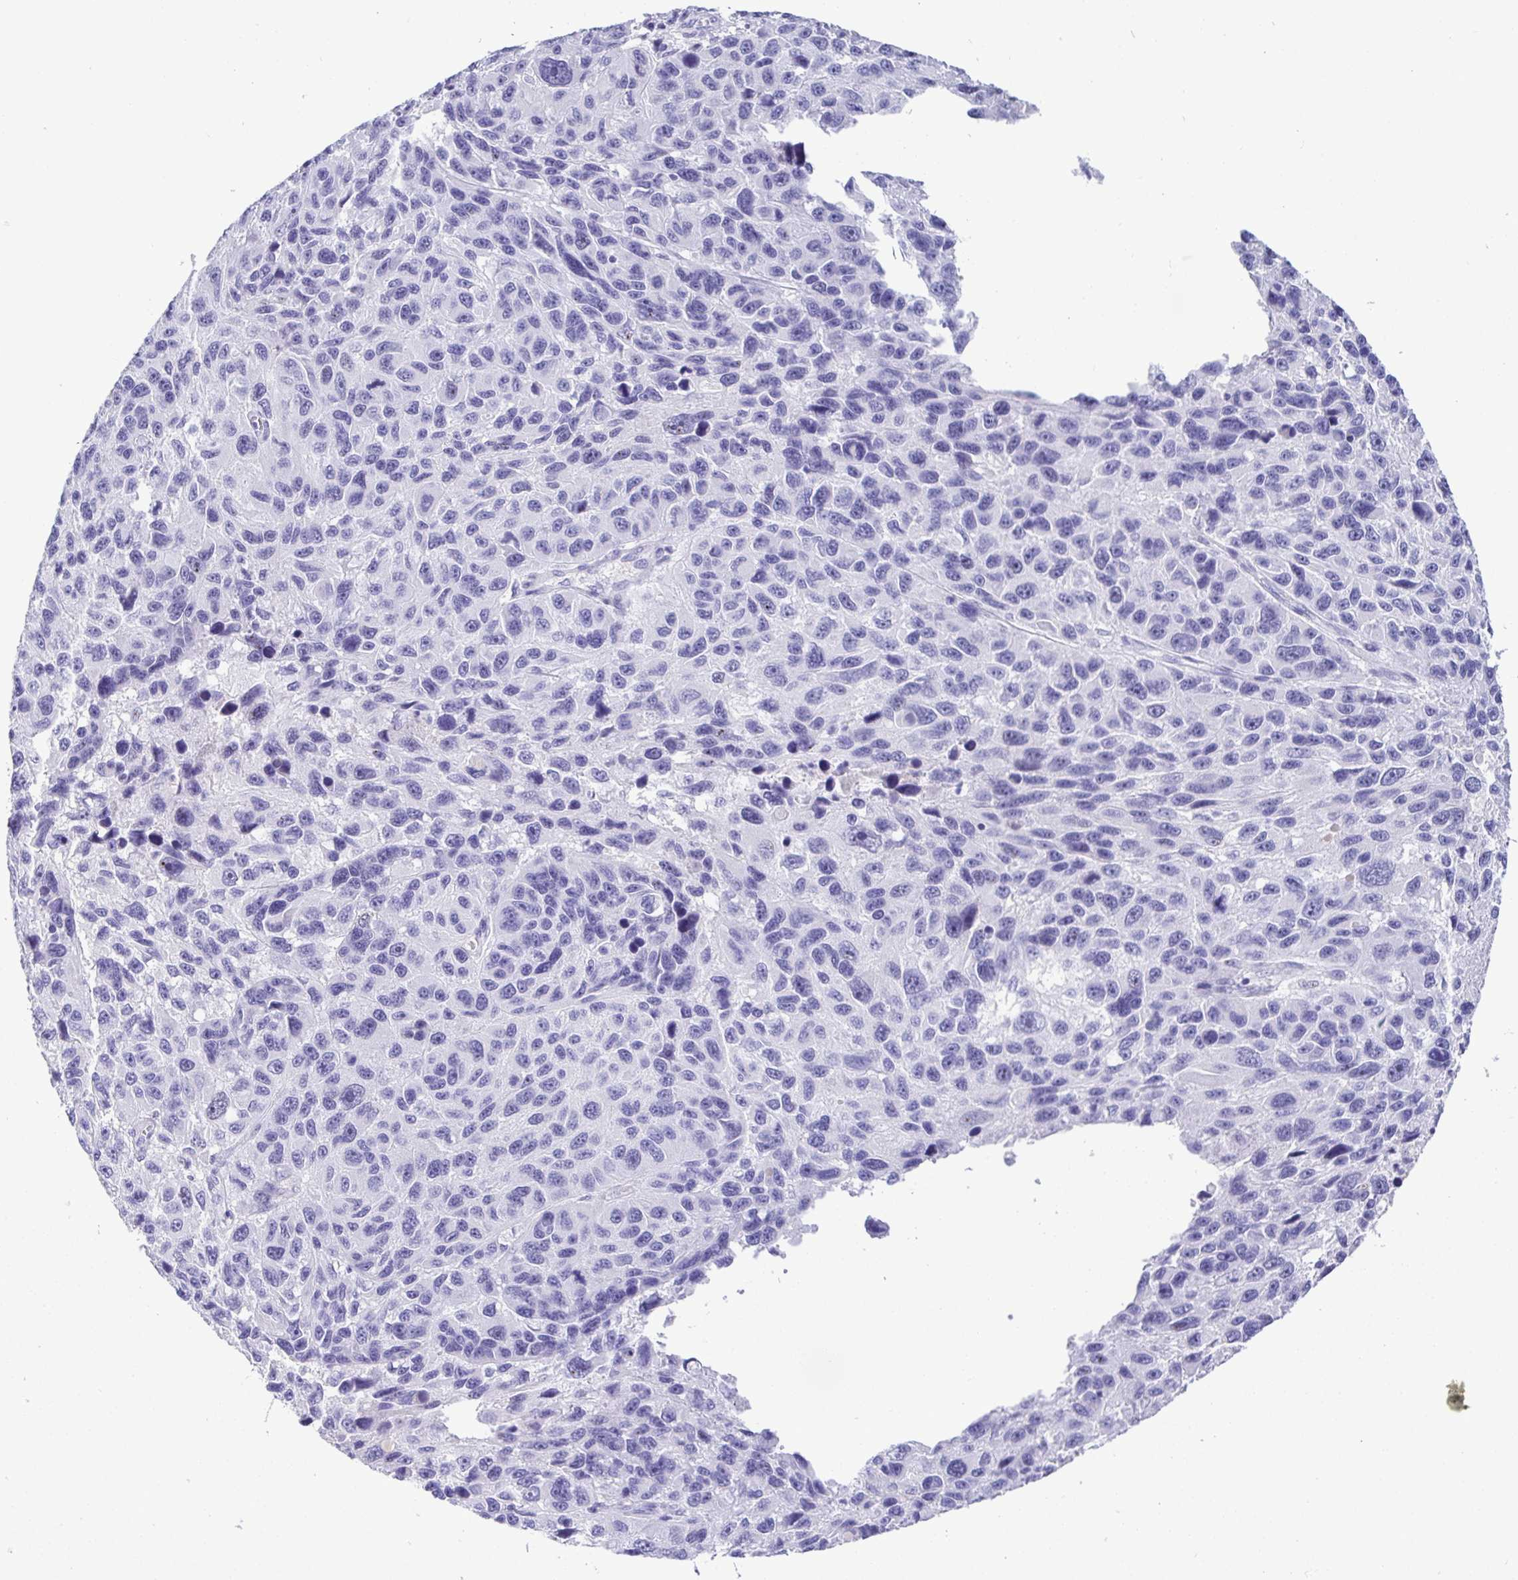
{"staining": {"intensity": "negative", "quantity": "none", "location": "none"}, "tissue": "melanoma", "cell_type": "Tumor cells", "image_type": "cancer", "snomed": [{"axis": "morphology", "description": "Malignant melanoma, NOS"}, {"axis": "topography", "description": "Skin"}], "caption": "DAB (3,3'-diaminobenzidine) immunohistochemical staining of human malignant melanoma displays no significant expression in tumor cells.", "gene": "TMEM241", "patient": {"sex": "male", "age": 53}}